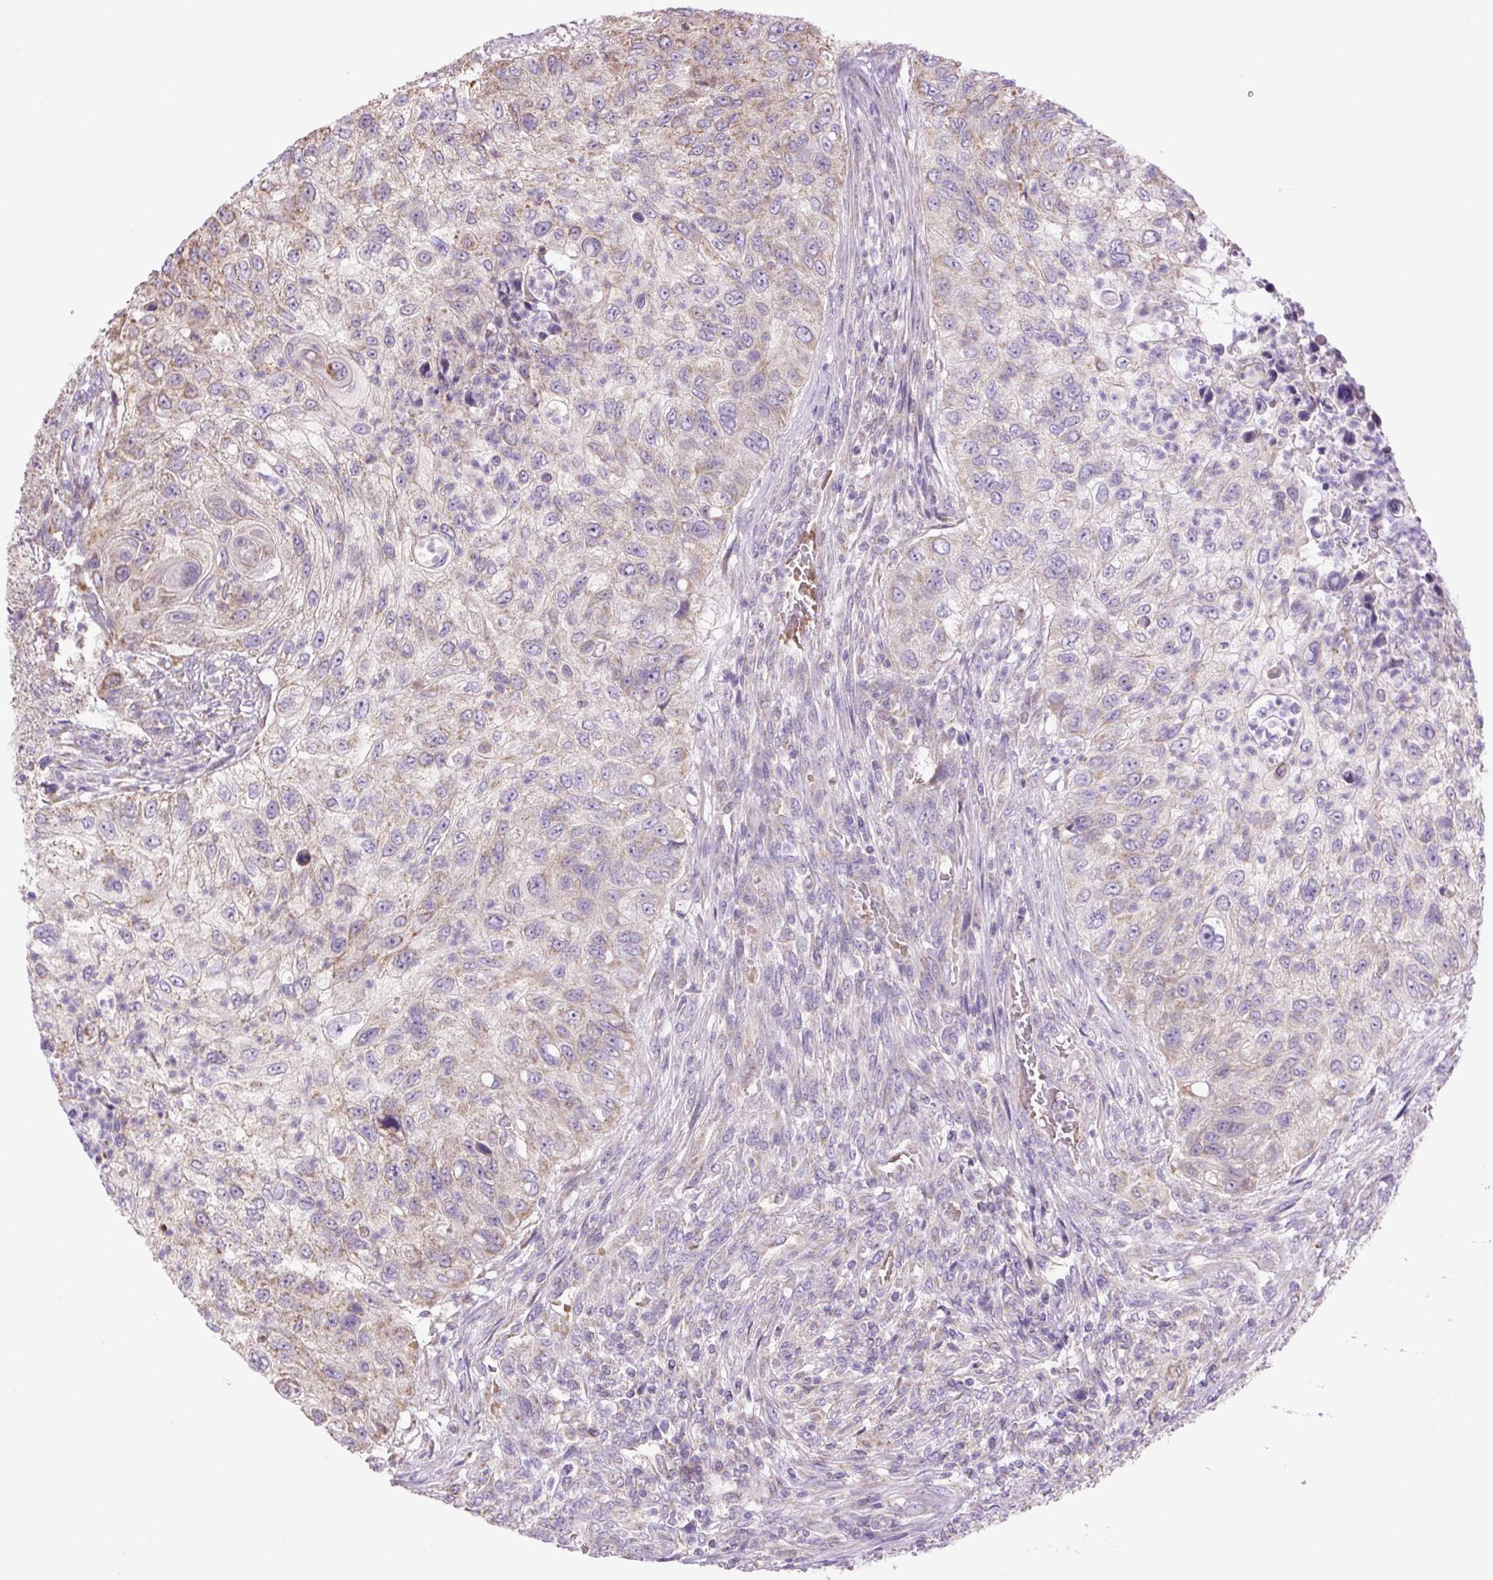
{"staining": {"intensity": "weak", "quantity": "25%-75%", "location": "cytoplasmic/membranous"}, "tissue": "urothelial cancer", "cell_type": "Tumor cells", "image_type": "cancer", "snomed": [{"axis": "morphology", "description": "Urothelial carcinoma, High grade"}, {"axis": "topography", "description": "Urinary bladder"}], "caption": "Human urothelial cancer stained with a brown dye reveals weak cytoplasmic/membranous positive positivity in about 25%-75% of tumor cells.", "gene": "PLCG1", "patient": {"sex": "female", "age": 60}}